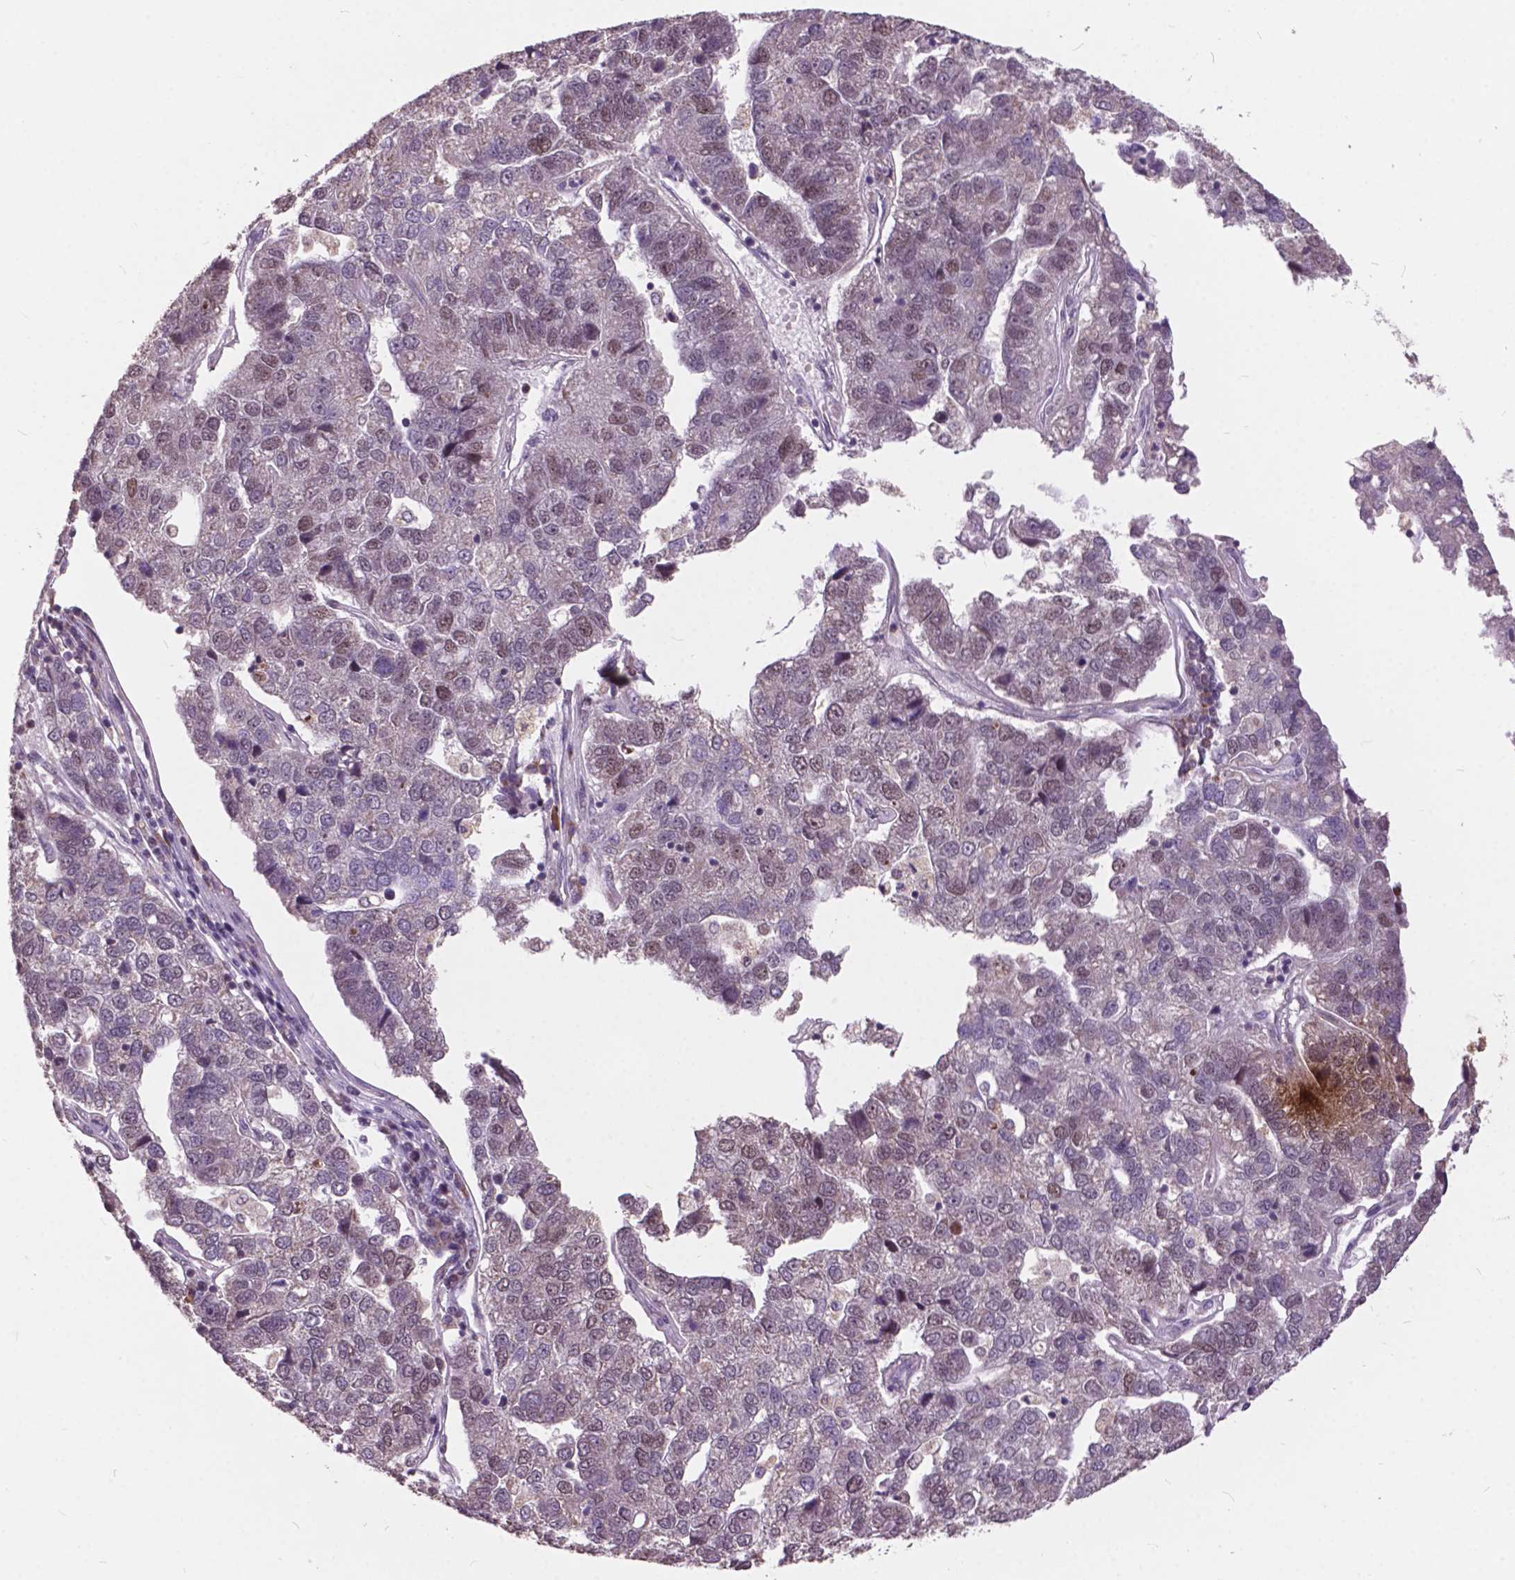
{"staining": {"intensity": "weak", "quantity": "25%-75%", "location": "nuclear"}, "tissue": "pancreatic cancer", "cell_type": "Tumor cells", "image_type": "cancer", "snomed": [{"axis": "morphology", "description": "Adenocarcinoma, NOS"}, {"axis": "topography", "description": "Pancreas"}], "caption": "An image of pancreatic cancer (adenocarcinoma) stained for a protein displays weak nuclear brown staining in tumor cells.", "gene": "MSH2", "patient": {"sex": "female", "age": 61}}